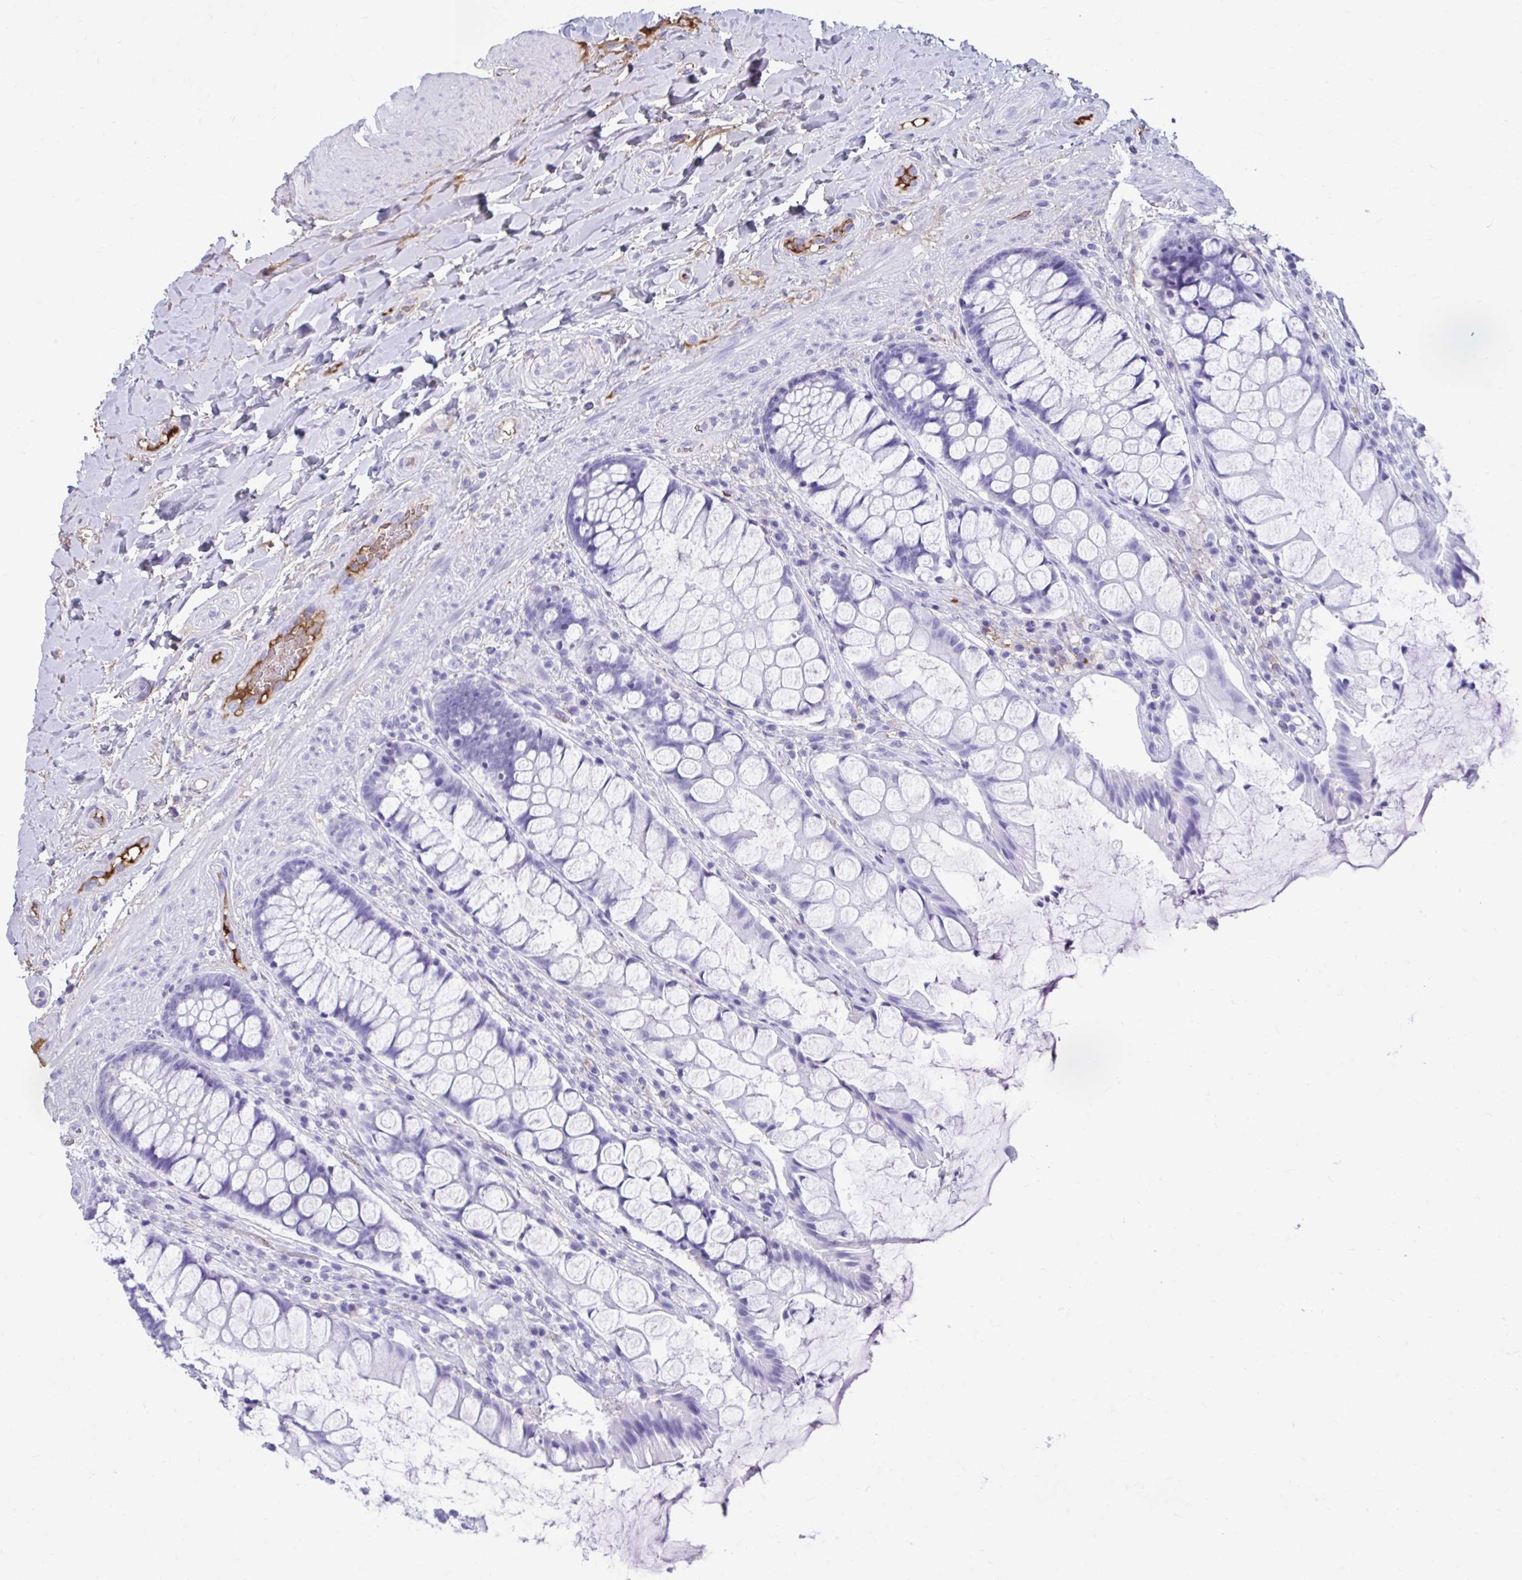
{"staining": {"intensity": "negative", "quantity": "none", "location": "none"}, "tissue": "rectum", "cell_type": "Glandular cells", "image_type": "normal", "snomed": [{"axis": "morphology", "description": "Normal tissue, NOS"}, {"axis": "topography", "description": "Rectum"}], "caption": "Protein analysis of benign rectum reveals no significant expression in glandular cells.", "gene": "SMIM9", "patient": {"sex": "female", "age": 58}}